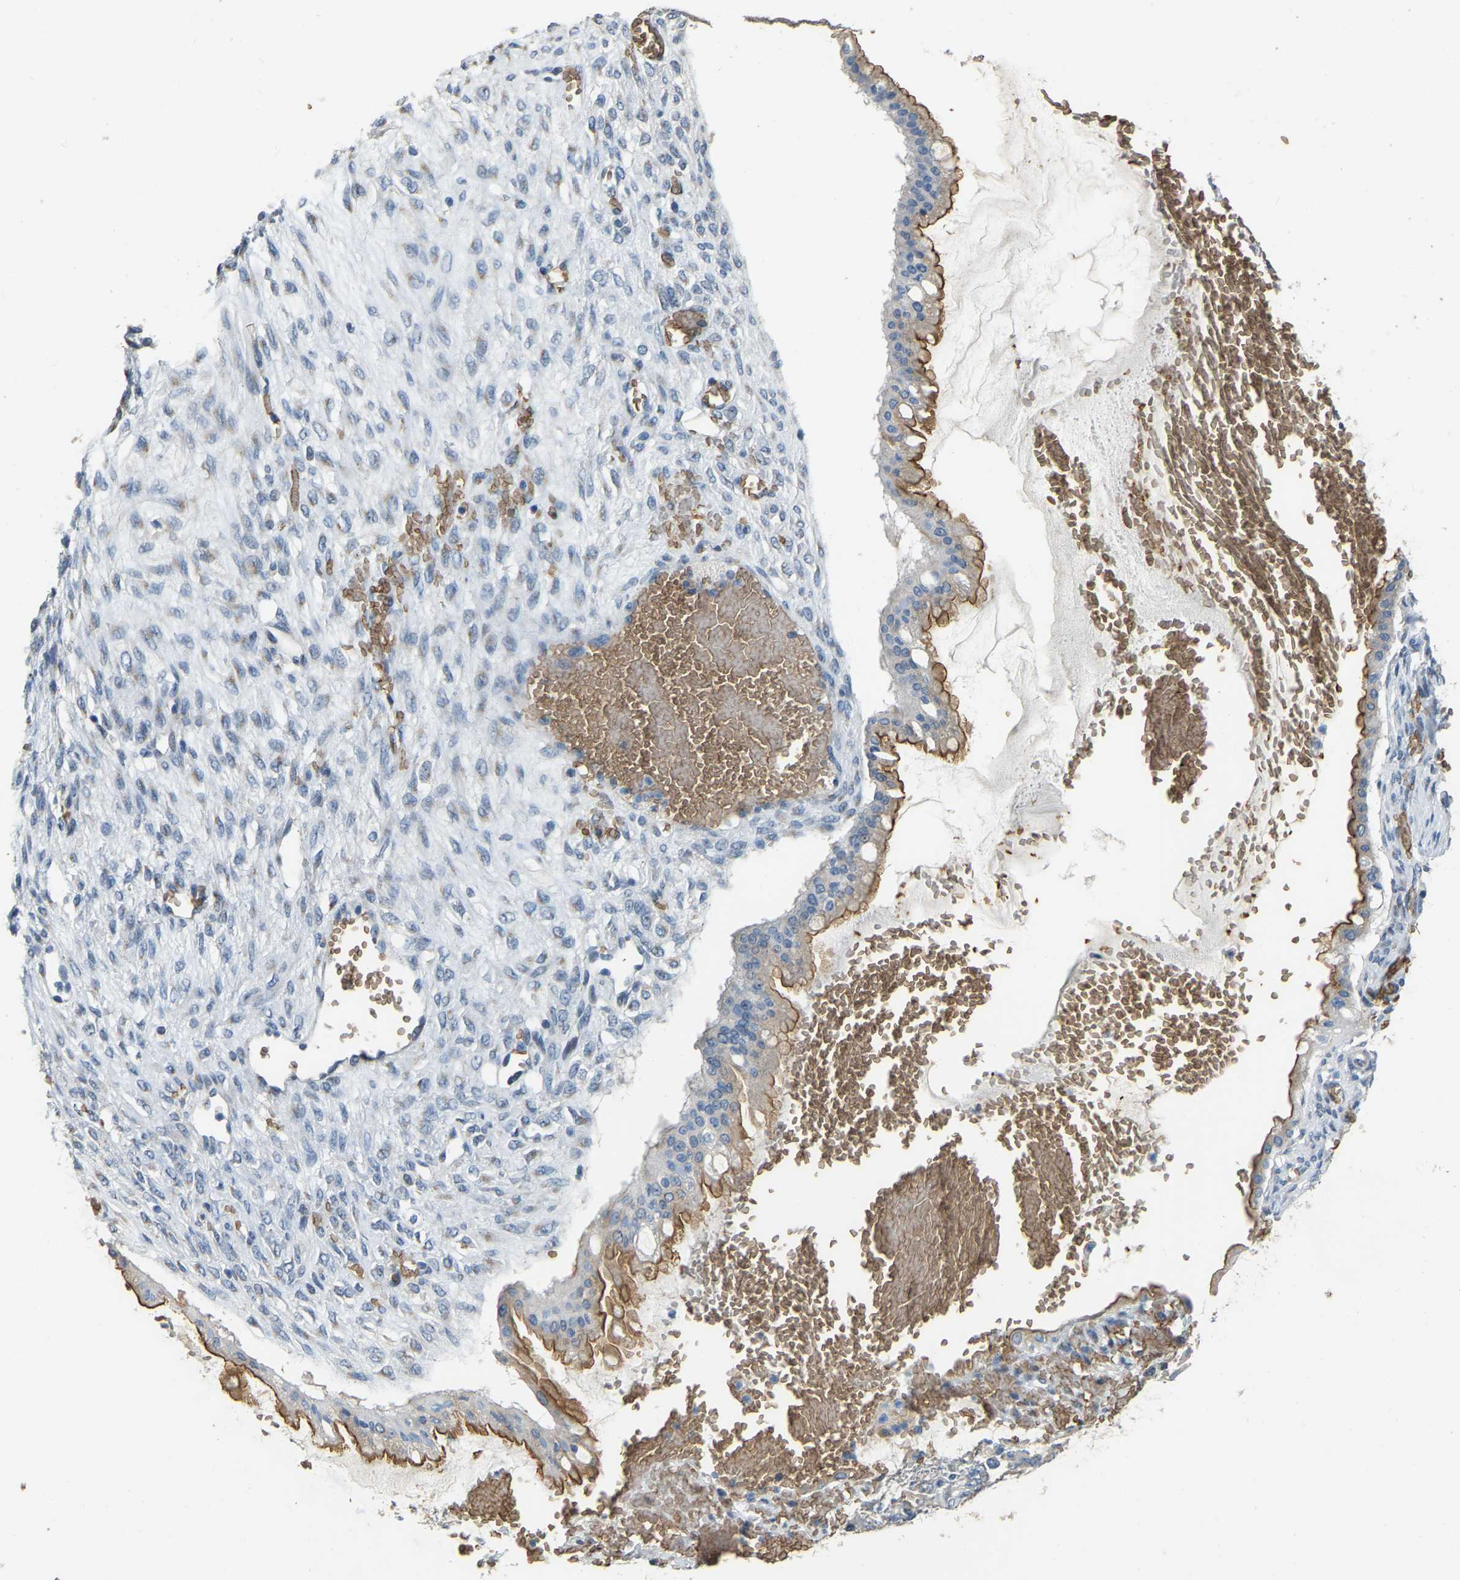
{"staining": {"intensity": "moderate", "quantity": ">75%", "location": "cytoplasmic/membranous"}, "tissue": "ovarian cancer", "cell_type": "Tumor cells", "image_type": "cancer", "snomed": [{"axis": "morphology", "description": "Cystadenocarcinoma, mucinous, NOS"}, {"axis": "topography", "description": "Ovary"}], "caption": "Protein analysis of ovarian mucinous cystadenocarcinoma tissue reveals moderate cytoplasmic/membranous positivity in about >75% of tumor cells. (DAB (3,3'-diaminobenzidine) IHC, brown staining for protein, blue staining for nuclei).", "gene": "CFAP298", "patient": {"sex": "female", "age": 73}}